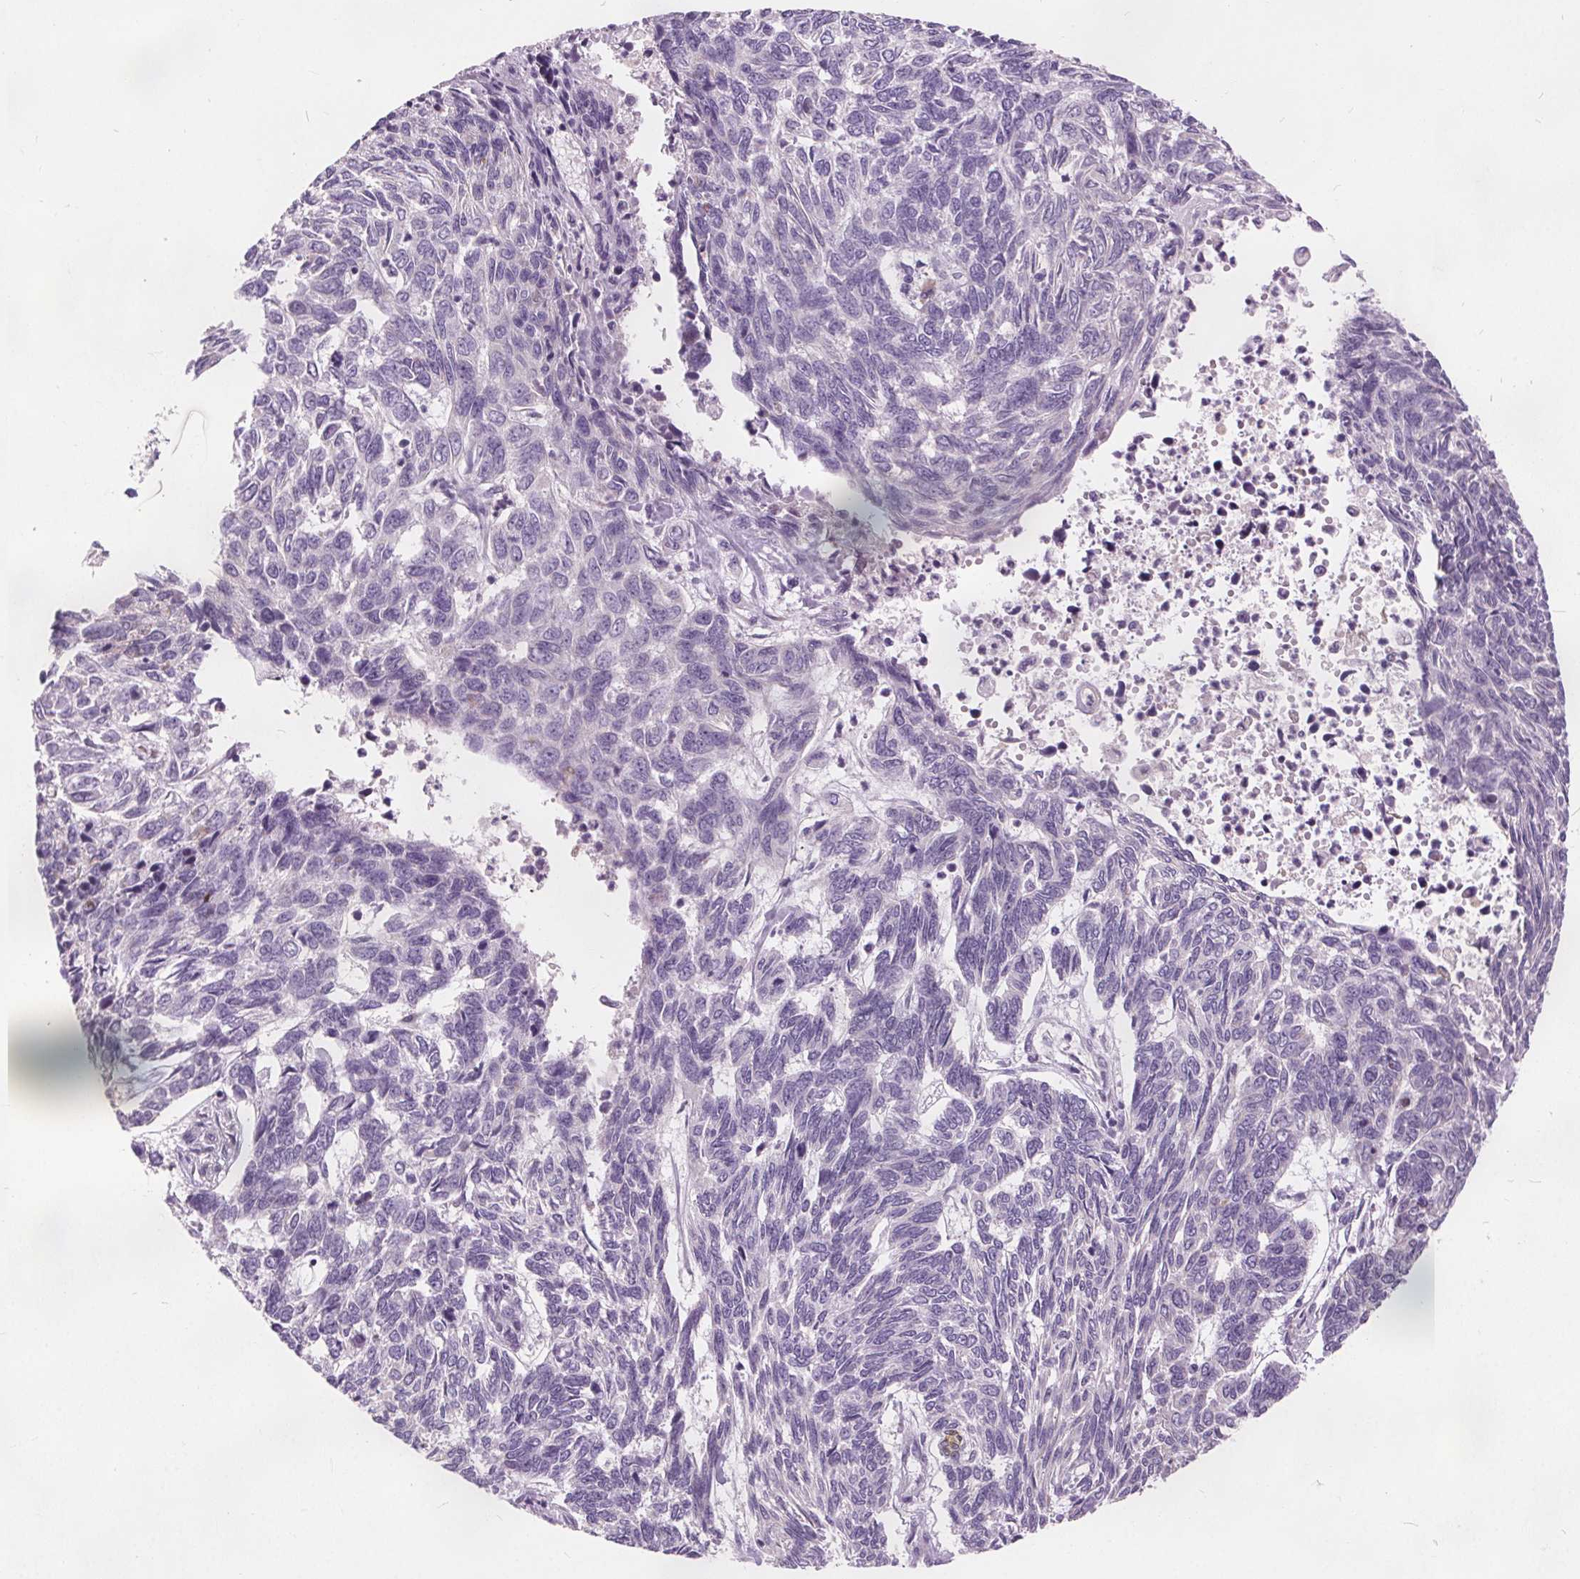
{"staining": {"intensity": "negative", "quantity": "none", "location": "none"}, "tissue": "skin cancer", "cell_type": "Tumor cells", "image_type": "cancer", "snomed": [{"axis": "morphology", "description": "Basal cell carcinoma"}, {"axis": "topography", "description": "Skin"}], "caption": "This is an immunohistochemistry histopathology image of human basal cell carcinoma (skin). There is no positivity in tumor cells.", "gene": "ACOX2", "patient": {"sex": "female", "age": 65}}